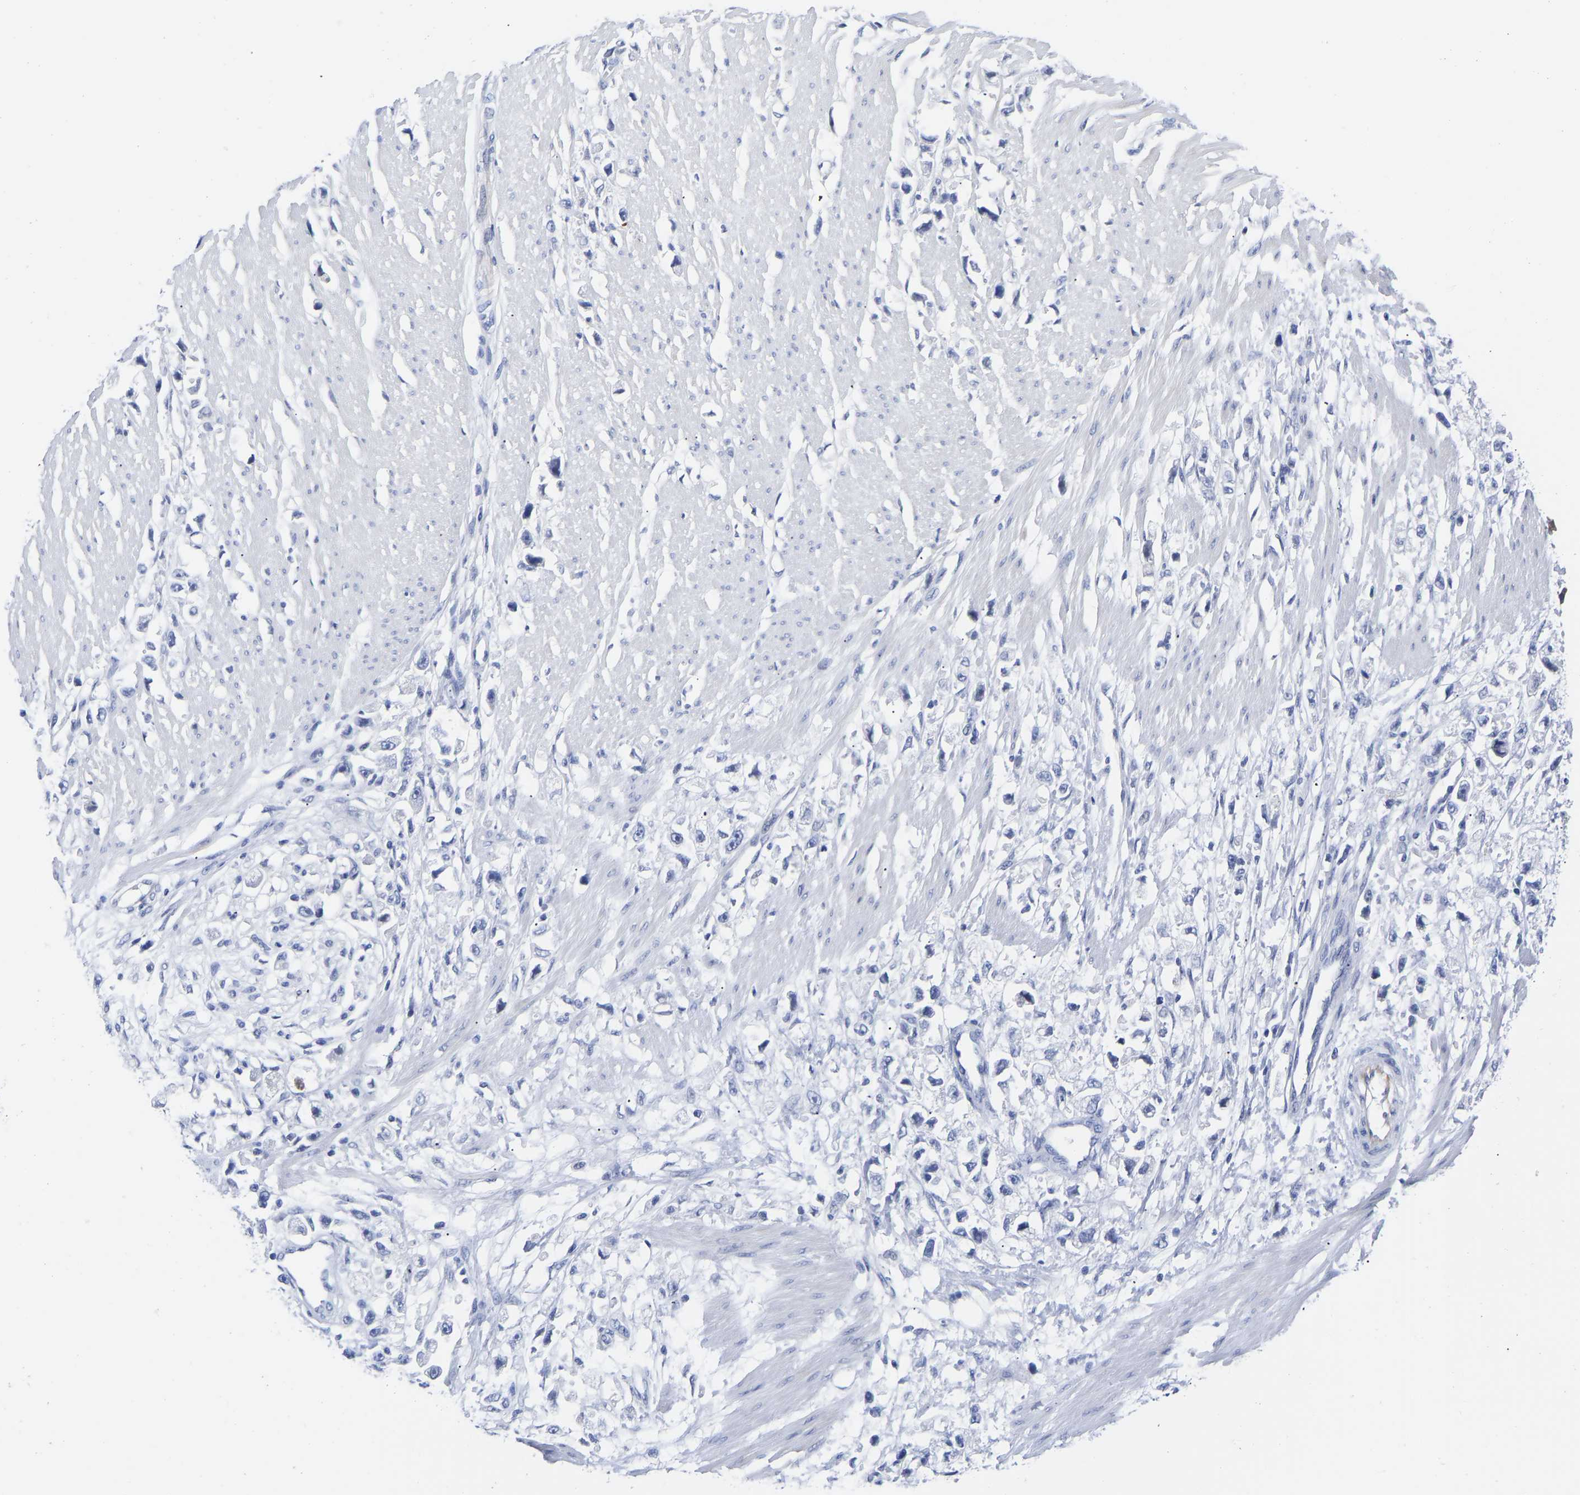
{"staining": {"intensity": "negative", "quantity": "none", "location": "none"}, "tissue": "stomach cancer", "cell_type": "Tumor cells", "image_type": "cancer", "snomed": [{"axis": "morphology", "description": "Adenocarcinoma, NOS"}, {"axis": "topography", "description": "Stomach"}], "caption": "Immunohistochemistry (IHC) micrograph of neoplastic tissue: human stomach cancer (adenocarcinoma) stained with DAB (3,3'-diaminobenzidine) displays no significant protein positivity in tumor cells.", "gene": "GPA33", "patient": {"sex": "female", "age": 59}}